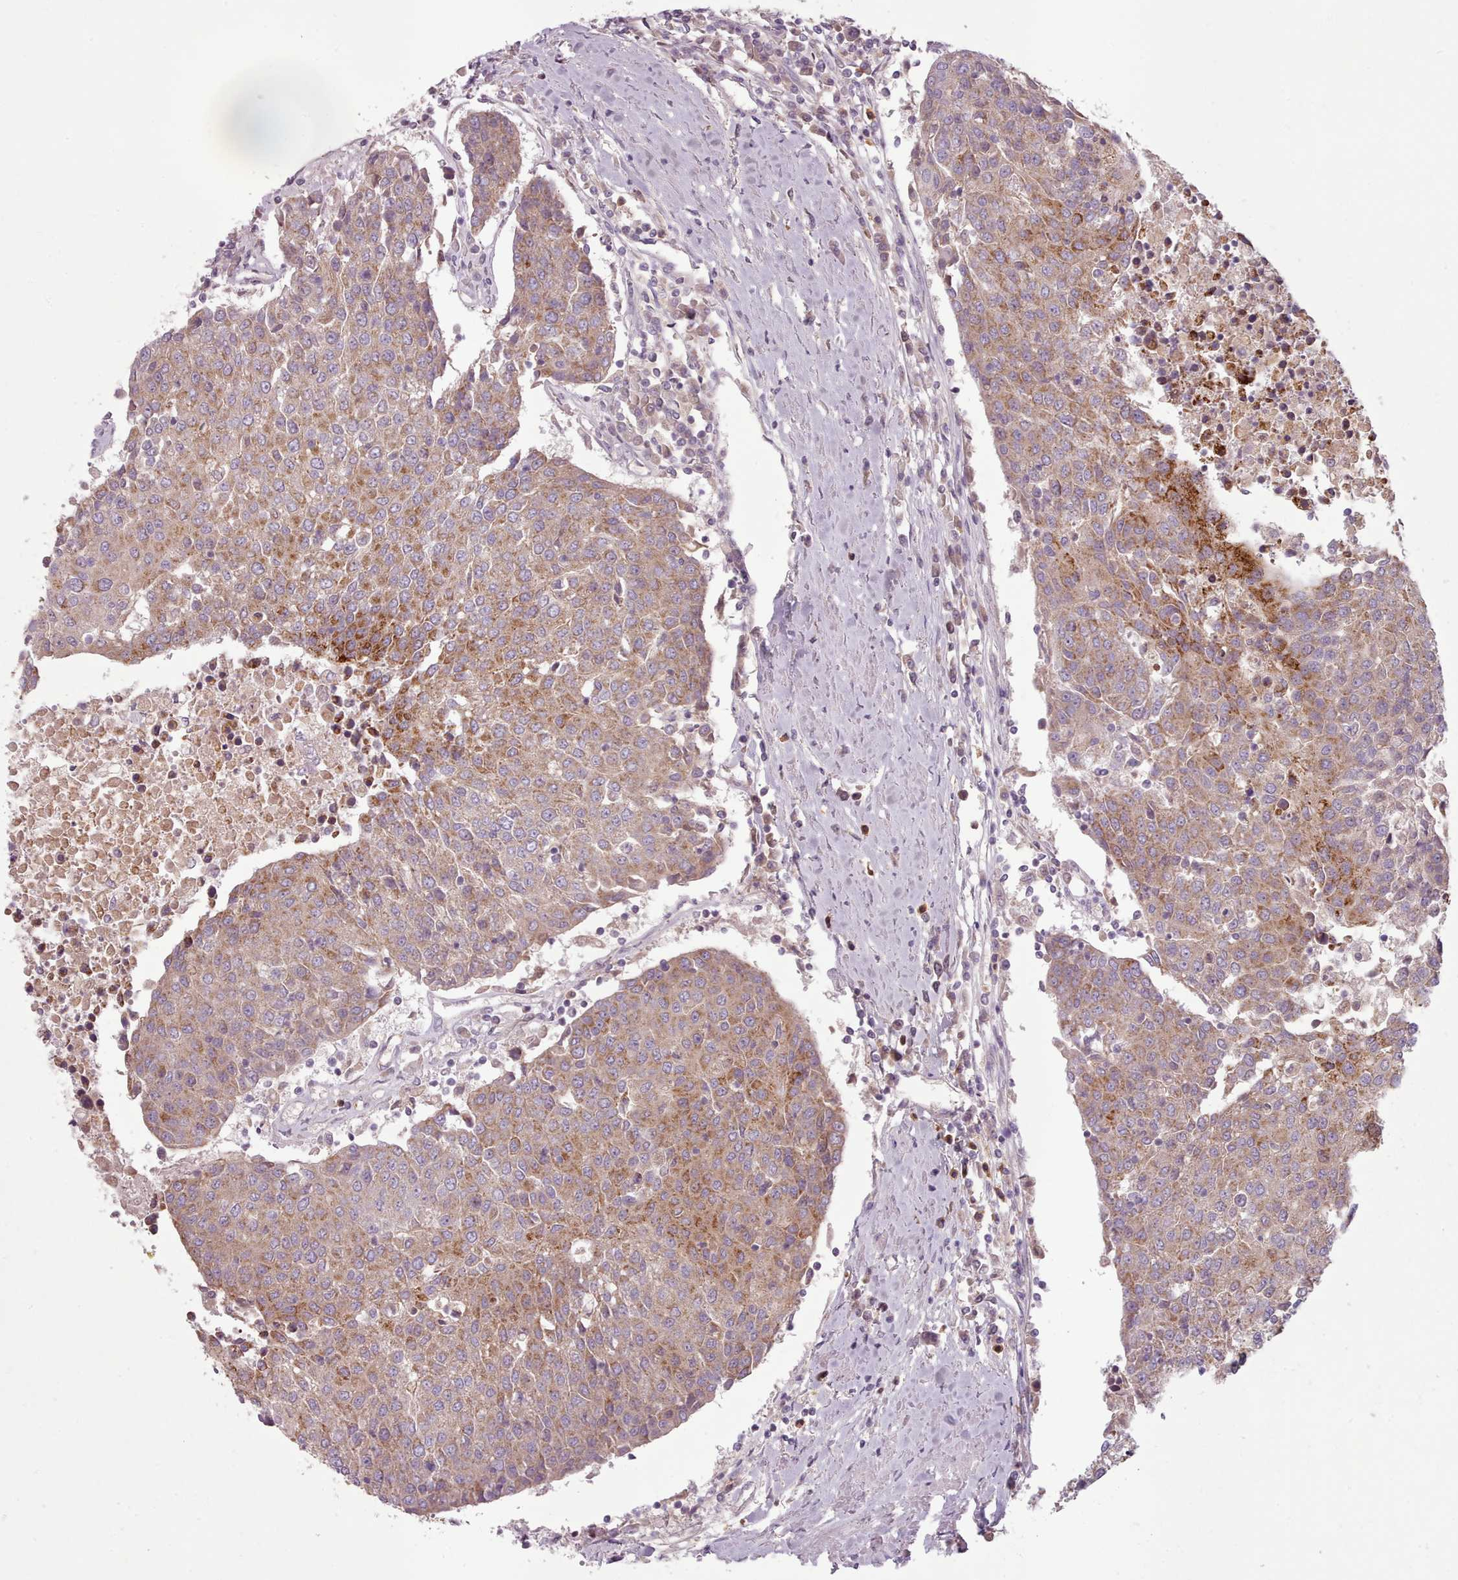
{"staining": {"intensity": "moderate", "quantity": ">75%", "location": "cytoplasmic/membranous"}, "tissue": "urothelial cancer", "cell_type": "Tumor cells", "image_type": "cancer", "snomed": [{"axis": "morphology", "description": "Urothelial carcinoma, High grade"}, {"axis": "topography", "description": "Urinary bladder"}], "caption": "An immunohistochemistry micrograph of tumor tissue is shown. Protein staining in brown labels moderate cytoplasmic/membranous positivity in urothelial cancer within tumor cells.", "gene": "LAPTM5", "patient": {"sex": "female", "age": 85}}